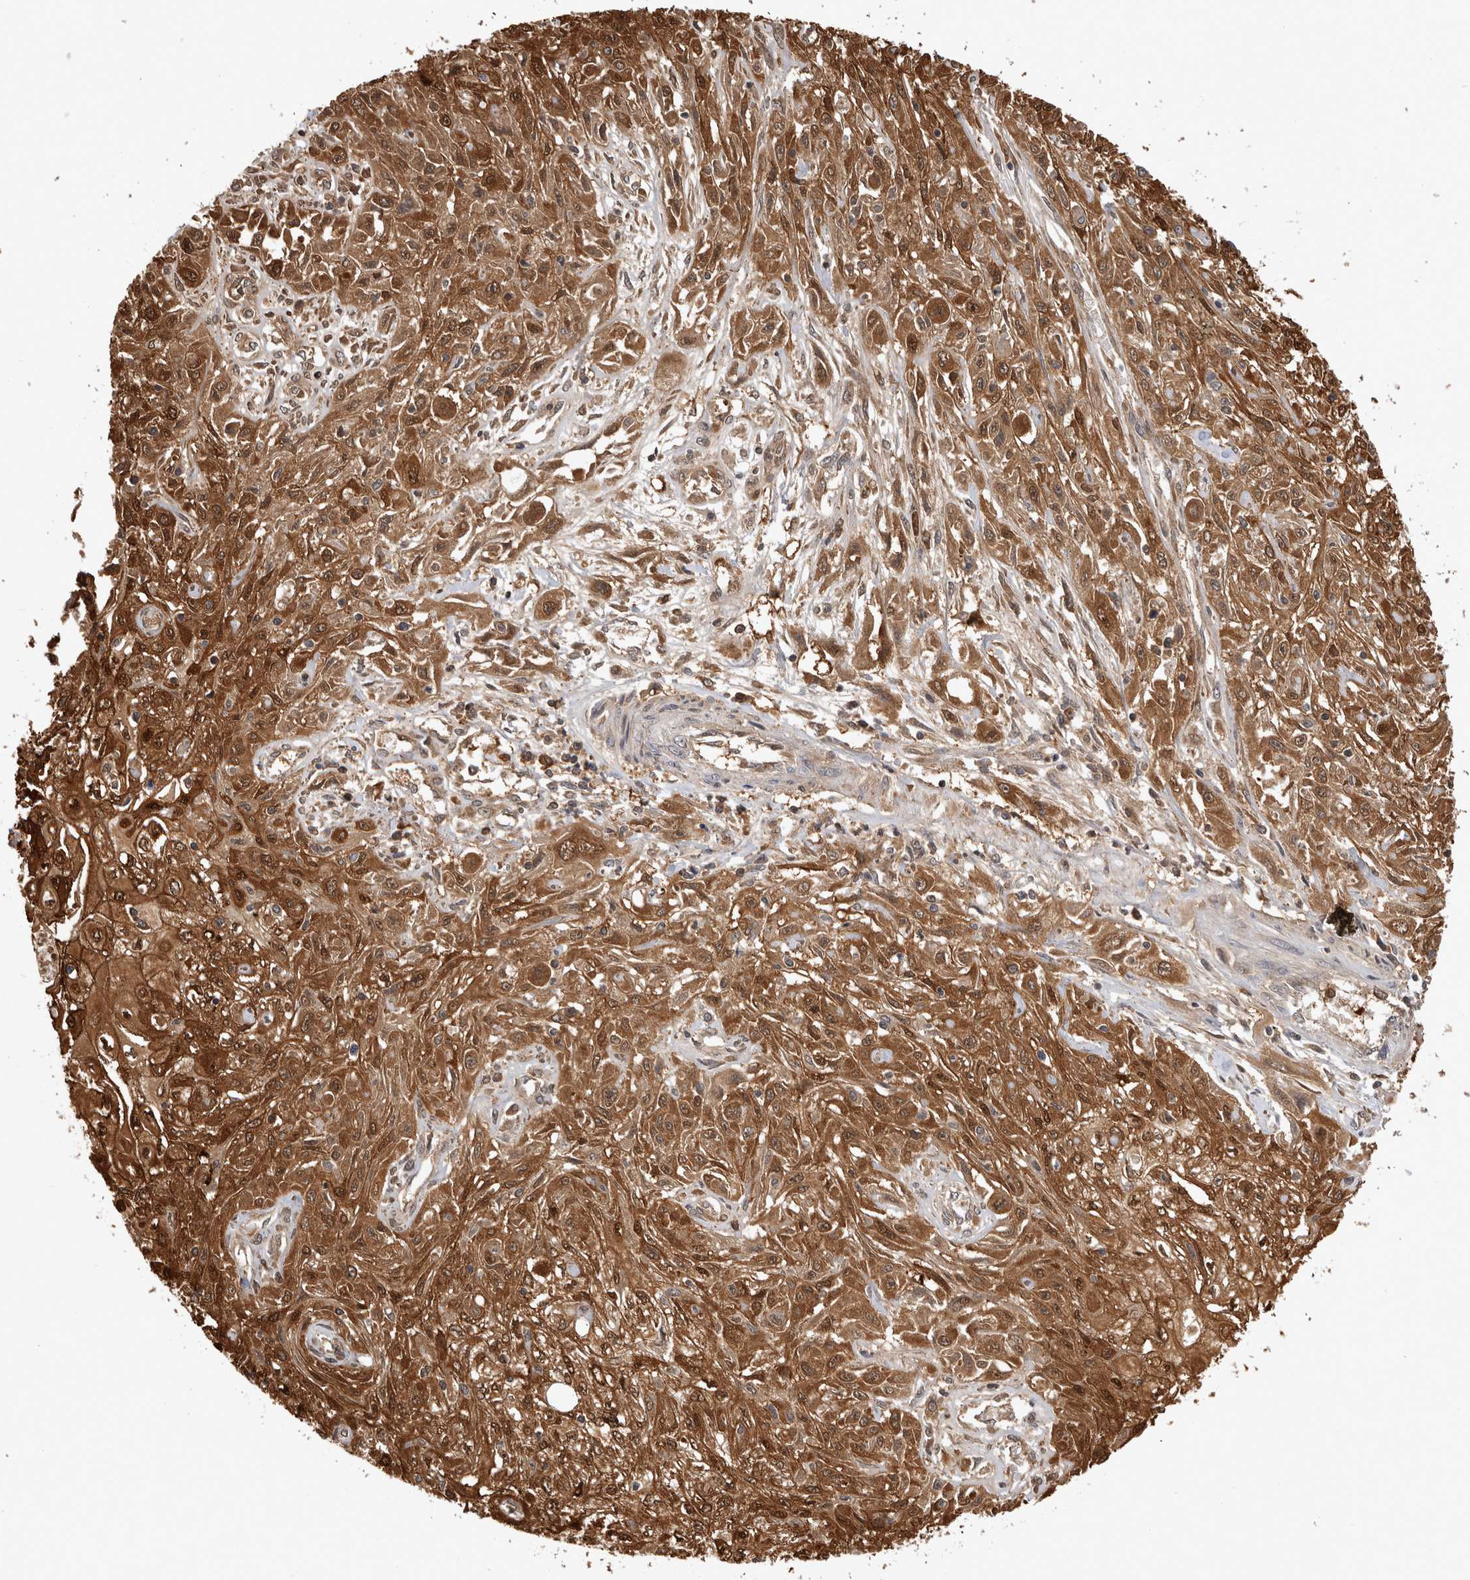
{"staining": {"intensity": "moderate", "quantity": ">75%", "location": "cytoplasmic/membranous,nuclear"}, "tissue": "skin cancer", "cell_type": "Tumor cells", "image_type": "cancer", "snomed": [{"axis": "morphology", "description": "Squamous cell carcinoma, NOS"}, {"axis": "morphology", "description": "Squamous cell carcinoma, metastatic, NOS"}, {"axis": "topography", "description": "Skin"}, {"axis": "topography", "description": "Lymph node"}], "caption": "Squamous cell carcinoma (skin) was stained to show a protein in brown. There is medium levels of moderate cytoplasmic/membranous and nuclear expression in about >75% of tumor cells.", "gene": "ASTN2", "patient": {"sex": "male", "age": 75}}